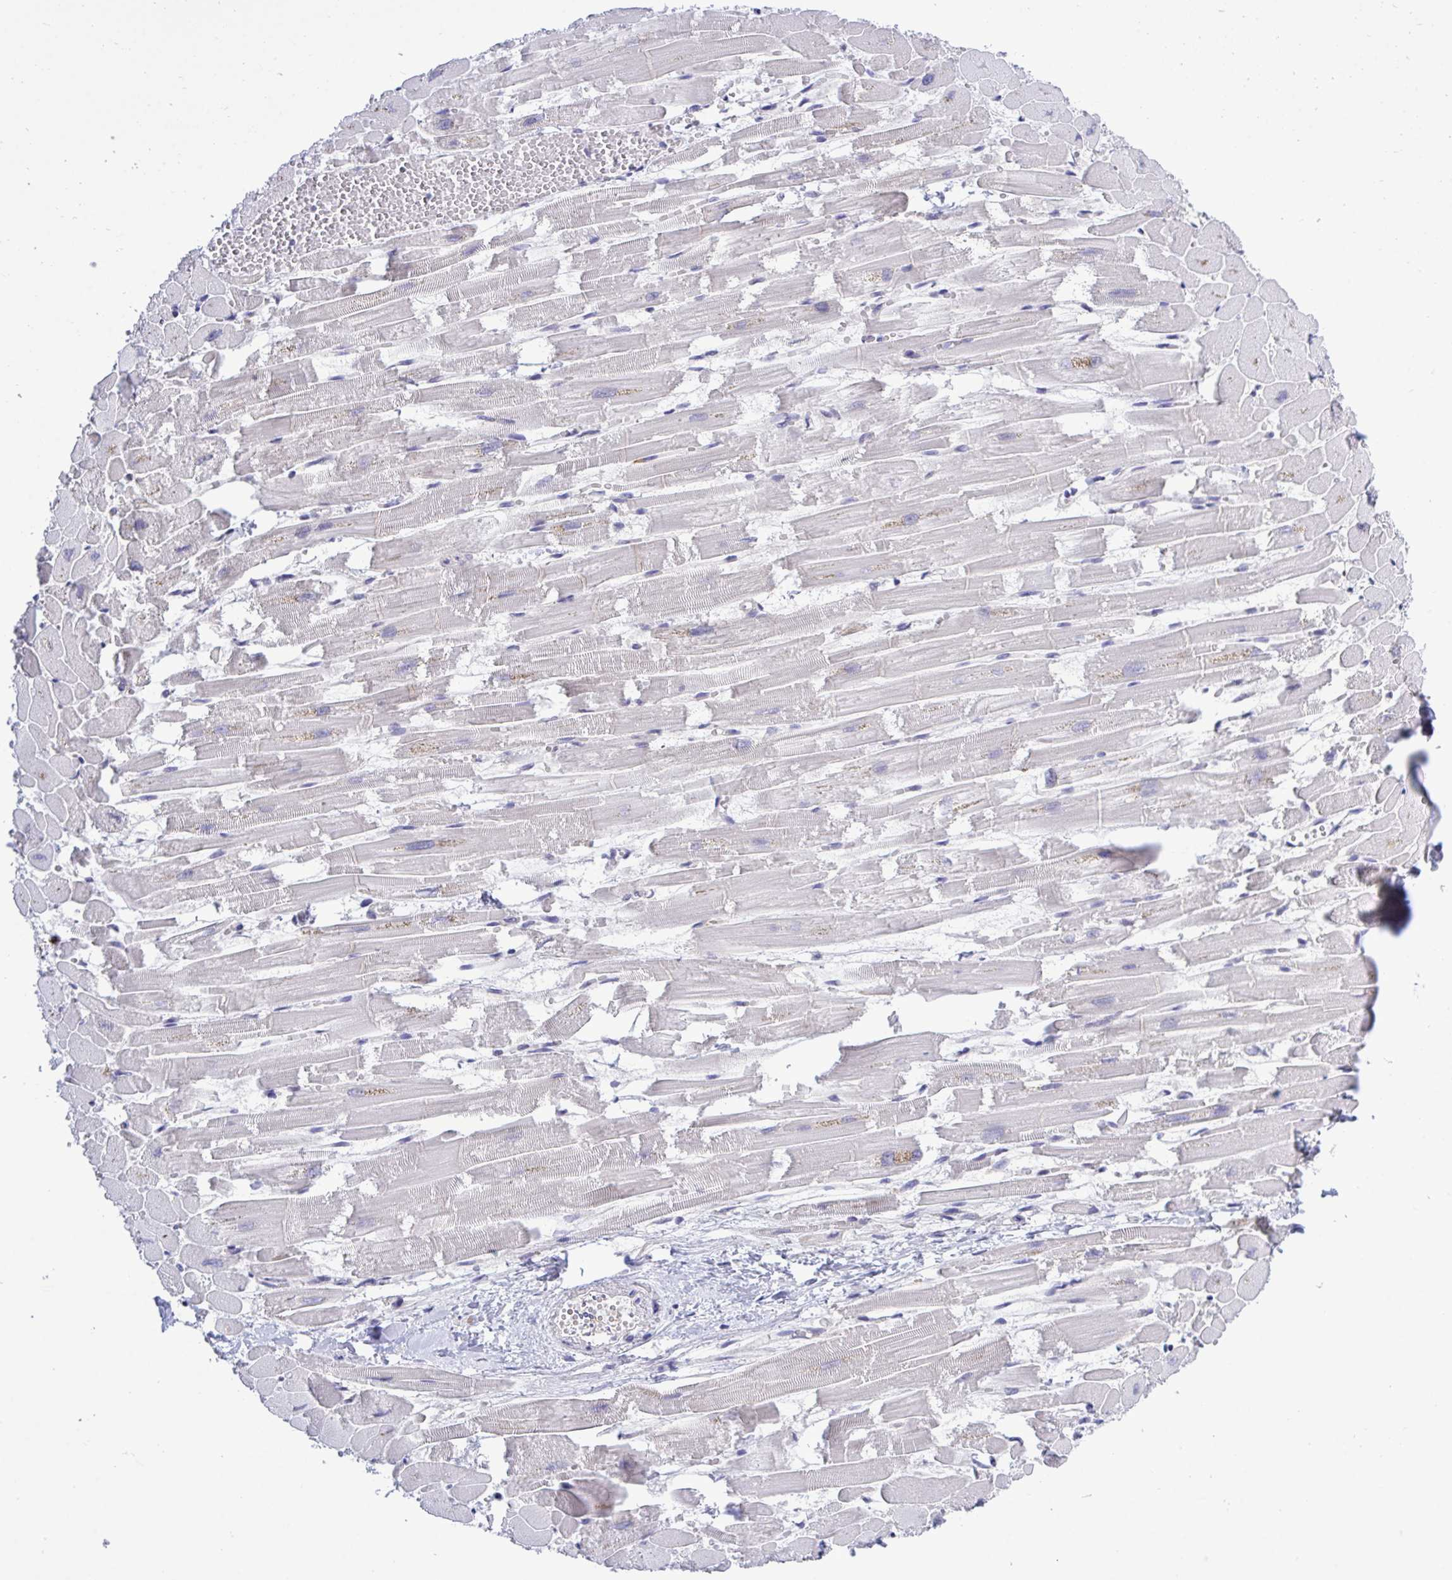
{"staining": {"intensity": "weak", "quantity": "<25%", "location": "nuclear"}, "tissue": "heart muscle", "cell_type": "Cardiomyocytes", "image_type": "normal", "snomed": [{"axis": "morphology", "description": "Normal tissue, NOS"}, {"axis": "topography", "description": "Heart"}], "caption": "Immunohistochemistry (IHC) of unremarkable heart muscle demonstrates no positivity in cardiomyocytes. (DAB (3,3'-diaminobenzidine) immunohistochemistry visualized using brightfield microscopy, high magnification).", "gene": "ZNF444", "patient": {"sex": "female", "age": 52}}